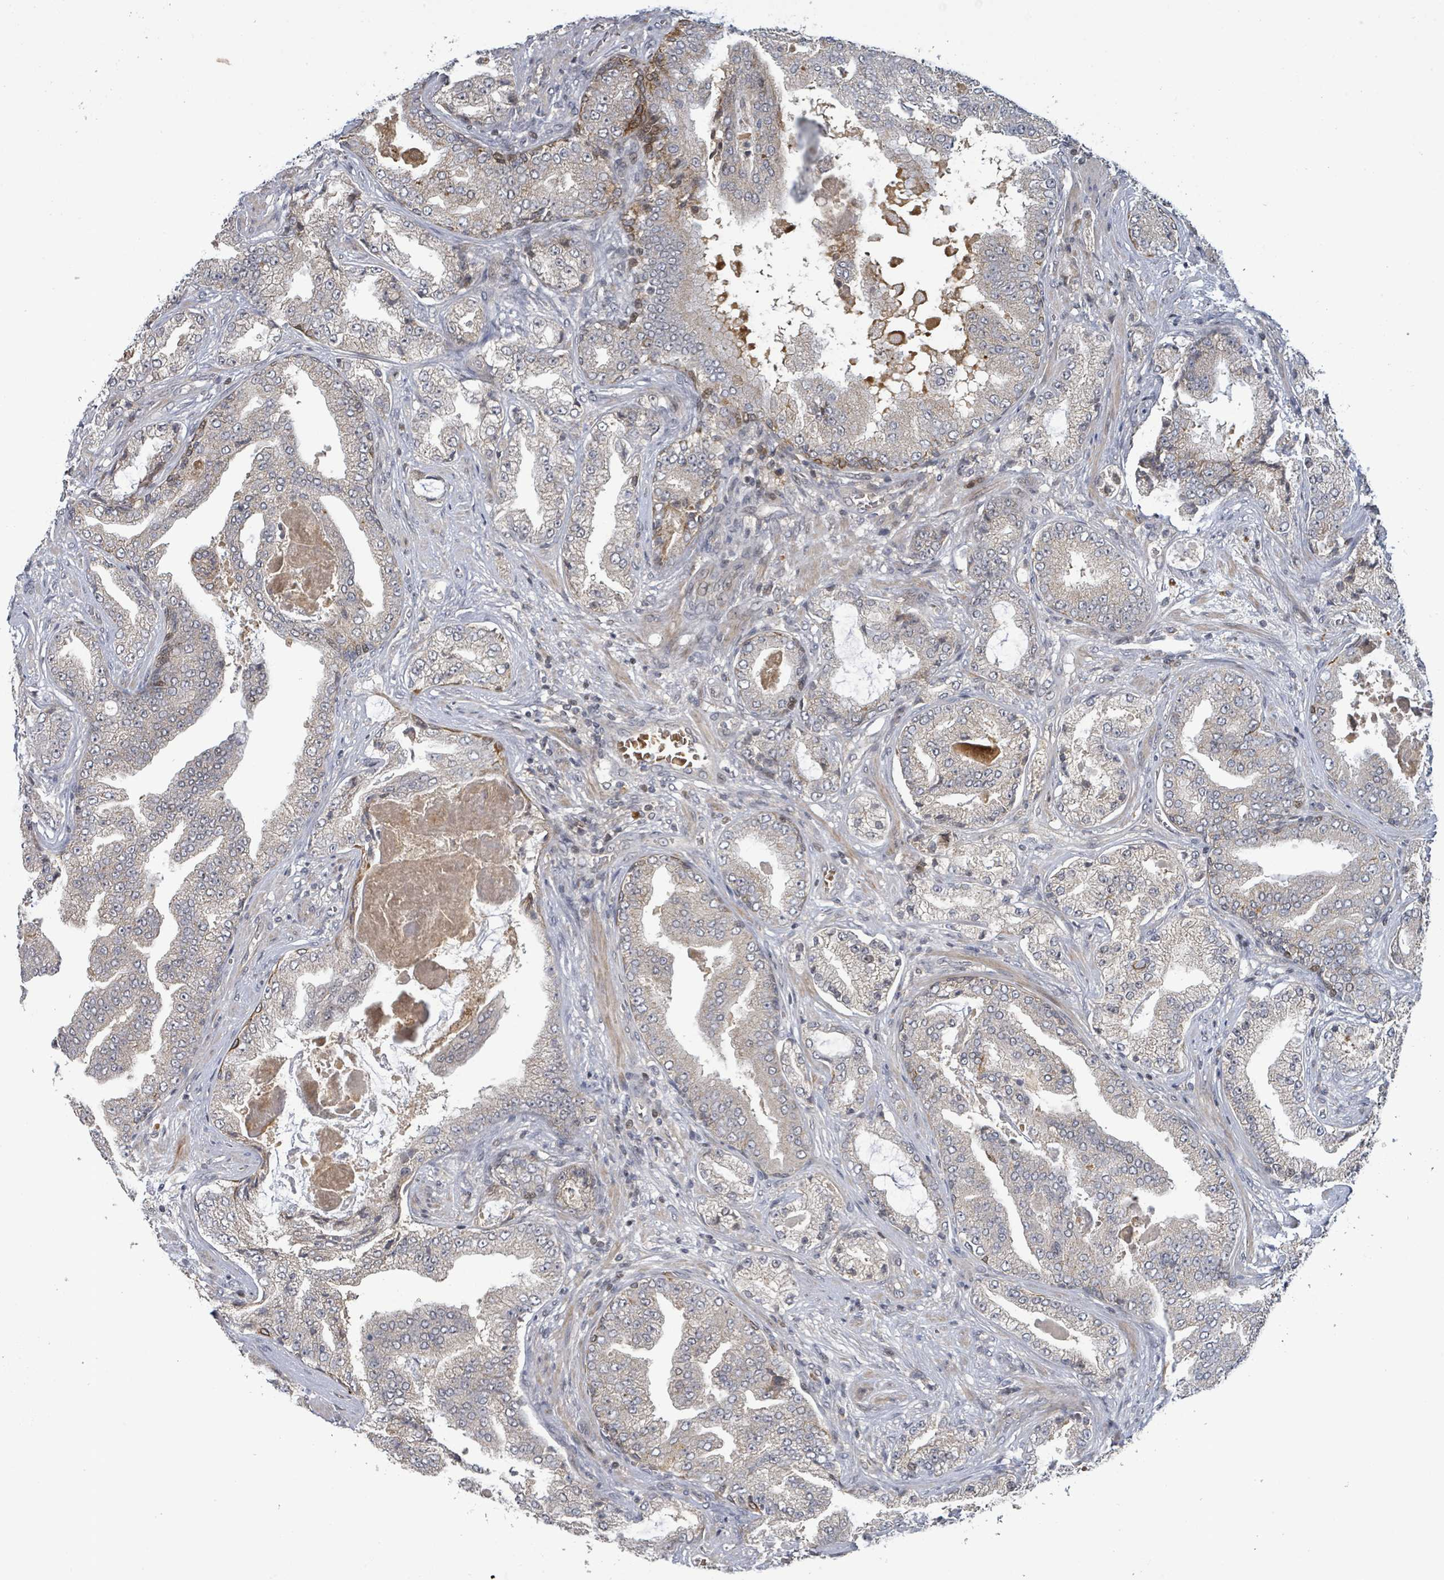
{"staining": {"intensity": "negative", "quantity": "none", "location": "none"}, "tissue": "prostate cancer", "cell_type": "Tumor cells", "image_type": "cancer", "snomed": [{"axis": "morphology", "description": "Adenocarcinoma, High grade"}, {"axis": "topography", "description": "Prostate"}], "caption": "This is an IHC photomicrograph of human prostate cancer. There is no positivity in tumor cells.", "gene": "ITGA11", "patient": {"sex": "male", "age": 68}}